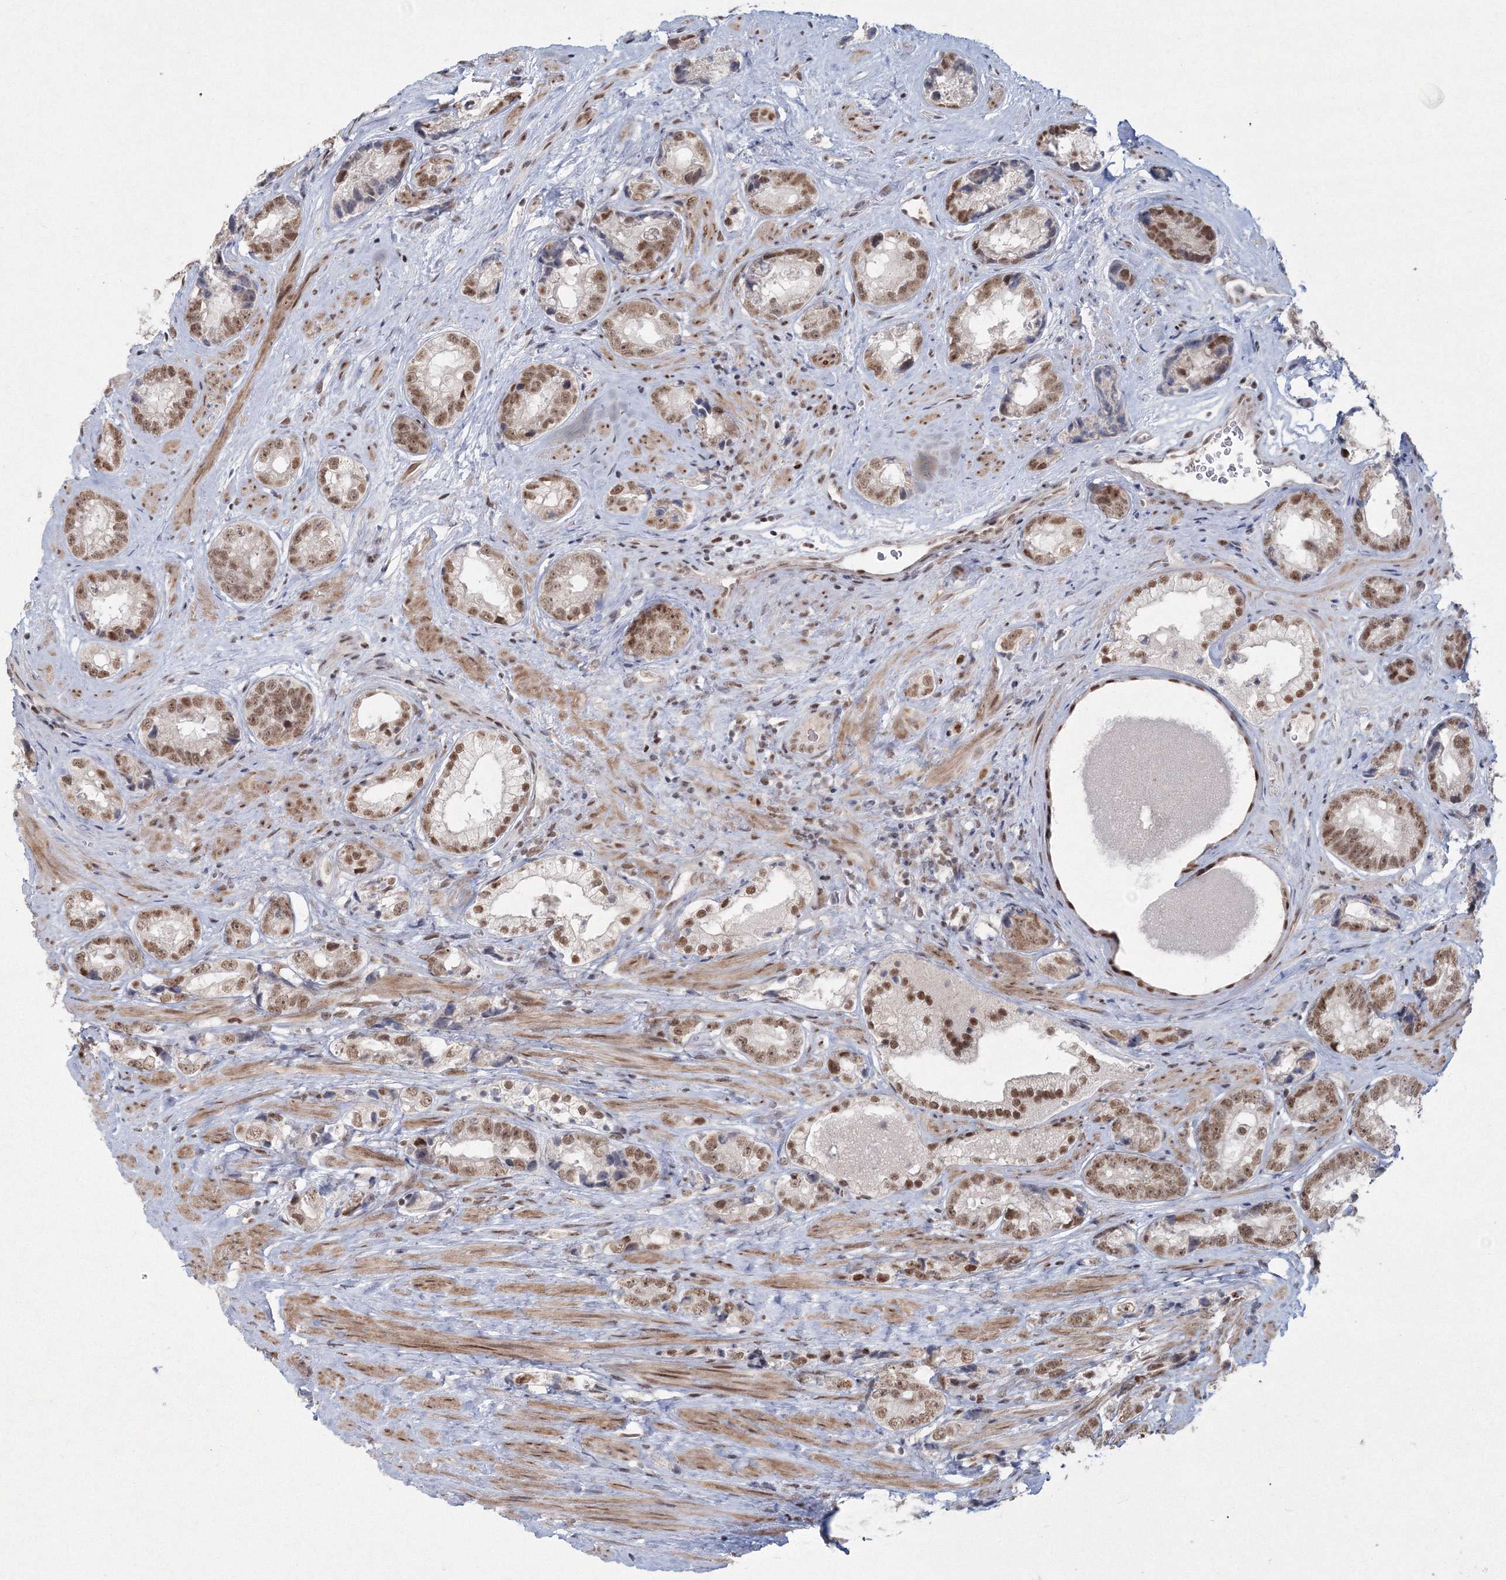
{"staining": {"intensity": "moderate", "quantity": ">75%", "location": "nuclear"}, "tissue": "prostate cancer", "cell_type": "Tumor cells", "image_type": "cancer", "snomed": [{"axis": "morphology", "description": "Adenocarcinoma, High grade"}, {"axis": "topography", "description": "Prostate"}], "caption": "This photomicrograph exhibits prostate cancer (high-grade adenocarcinoma) stained with immunohistochemistry (IHC) to label a protein in brown. The nuclear of tumor cells show moderate positivity for the protein. Nuclei are counter-stained blue.", "gene": "C3orf33", "patient": {"sex": "male", "age": 61}}